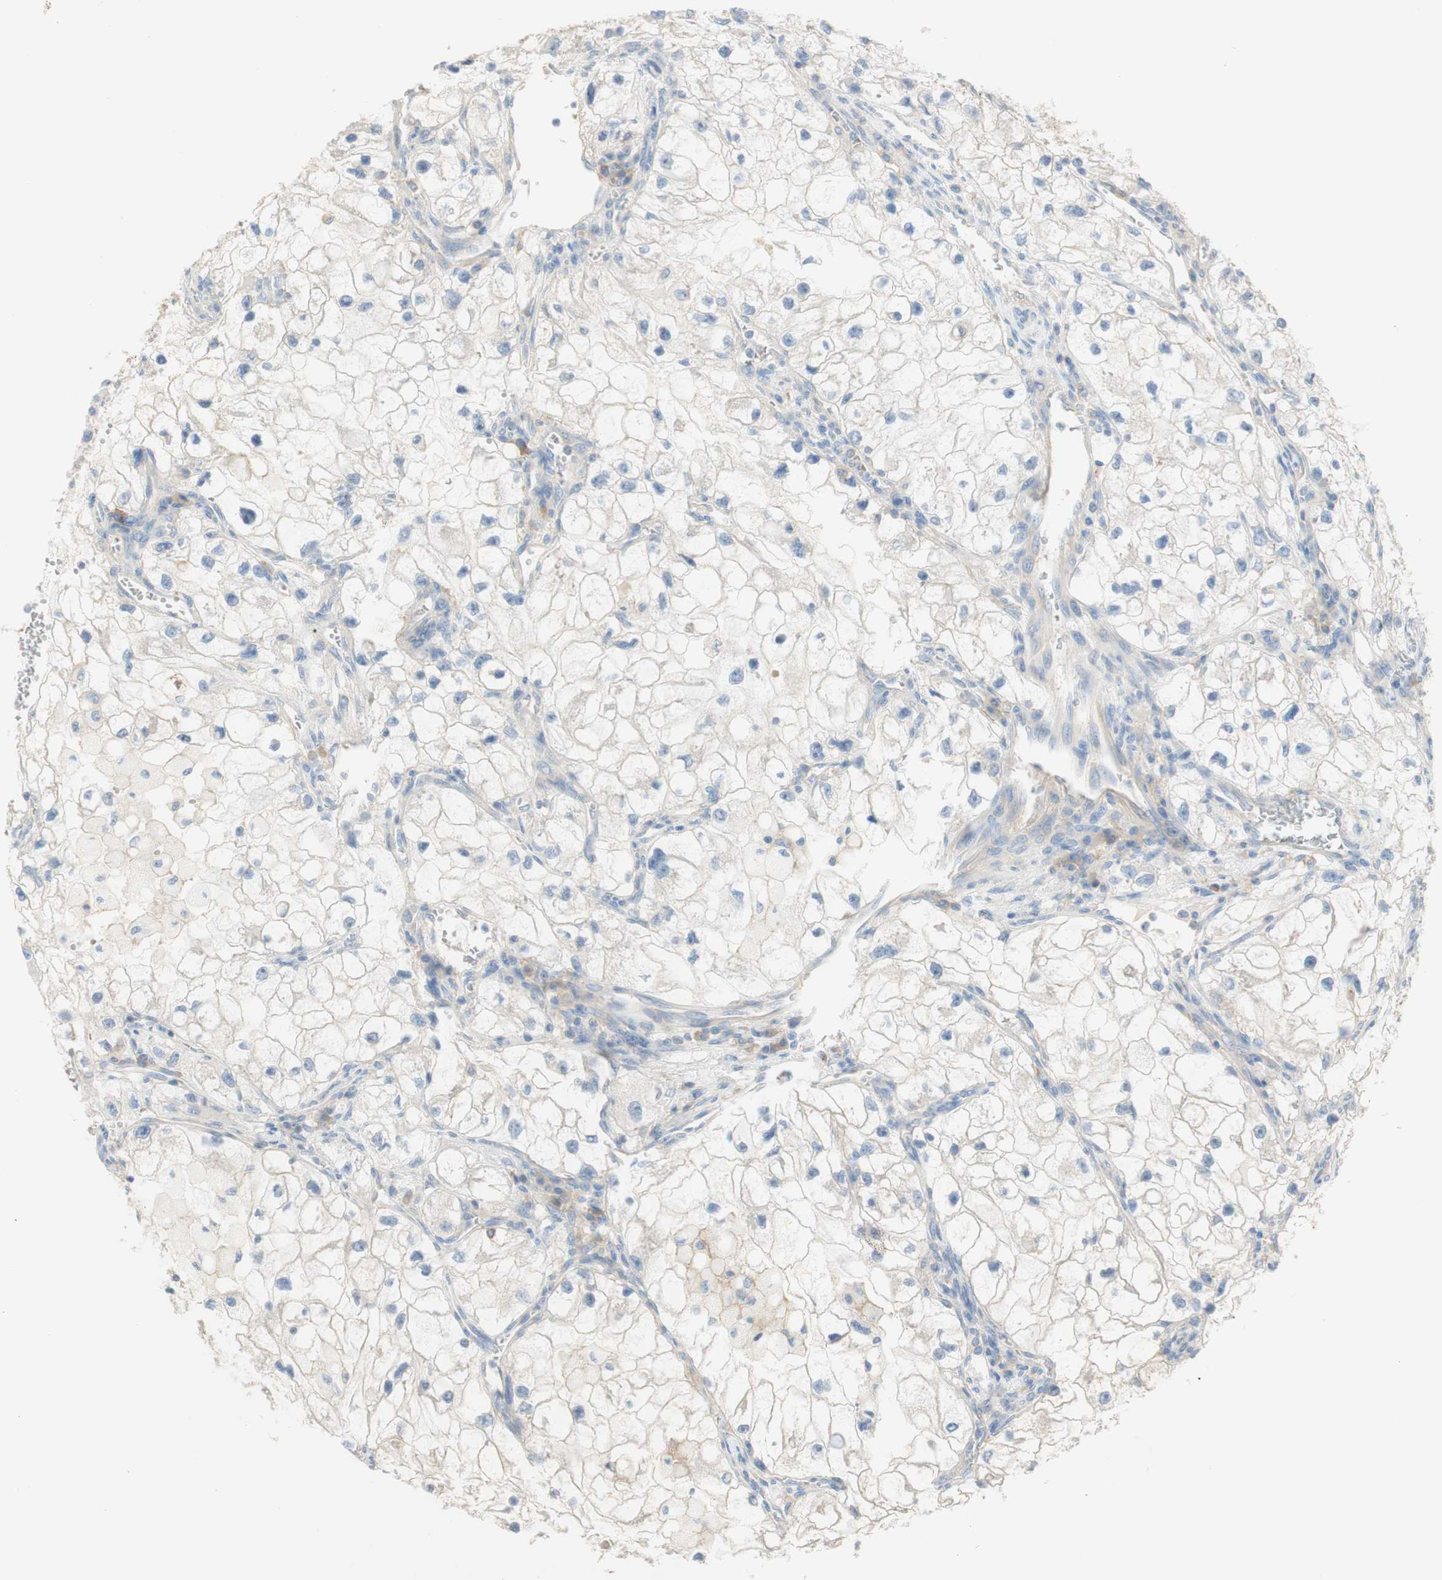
{"staining": {"intensity": "negative", "quantity": "none", "location": "none"}, "tissue": "renal cancer", "cell_type": "Tumor cells", "image_type": "cancer", "snomed": [{"axis": "morphology", "description": "Adenocarcinoma, NOS"}, {"axis": "topography", "description": "Kidney"}], "caption": "Immunohistochemical staining of renal cancer (adenocarcinoma) exhibits no significant staining in tumor cells.", "gene": "ATP2B1", "patient": {"sex": "female", "age": 70}}